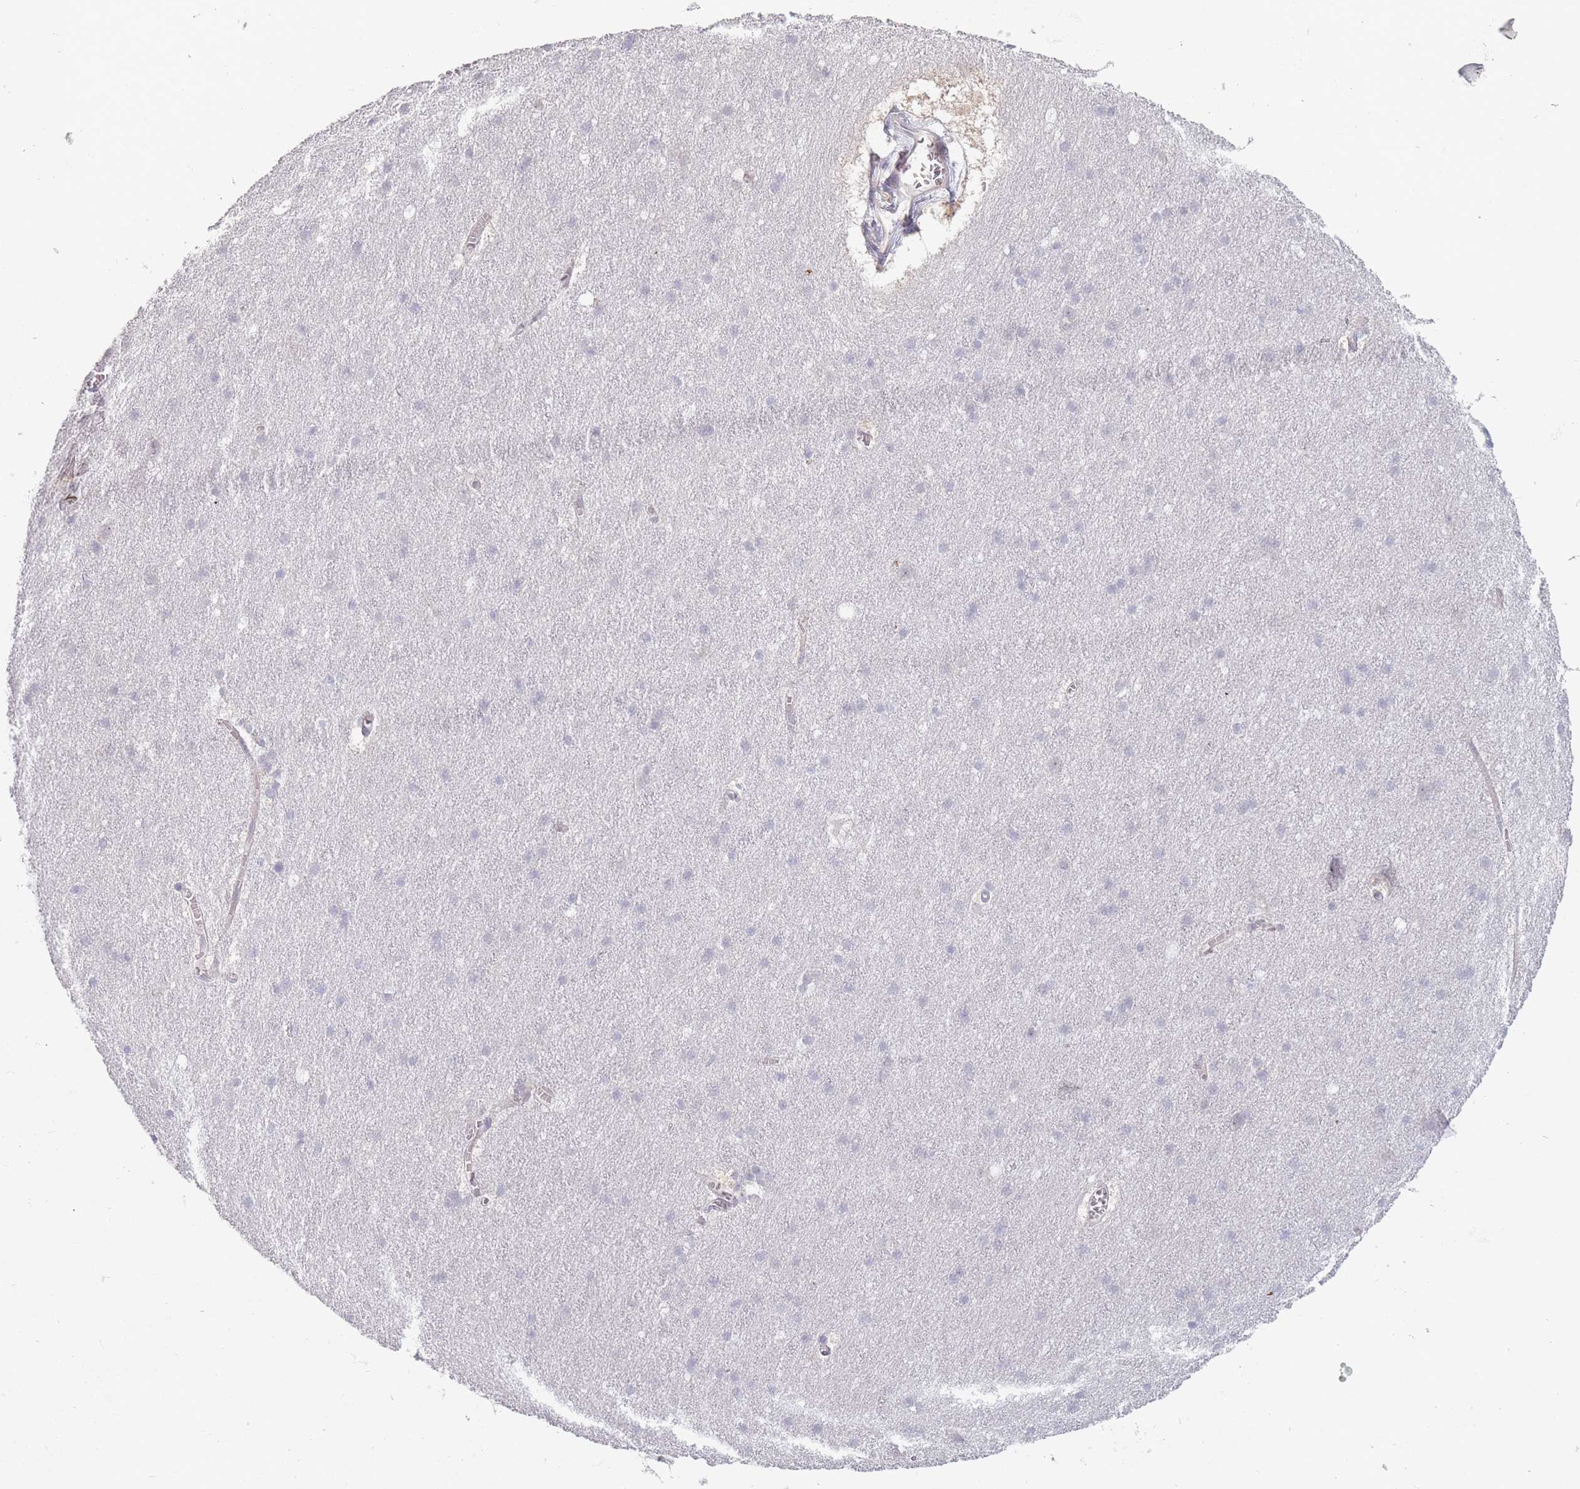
{"staining": {"intensity": "negative", "quantity": "none", "location": "none"}, "tissue": "cerebral cortex", "cell_type": "Endothelial cells", "image_type": "normal", "snomed": [{"axis": "morphology", "description": "Normal tissue, NOS"}, {"axis": "topography", "description": "Cerebral cortex"}], "caption": "The photomicrograph exhibits no significant staining in endothelial cells of cerebral cortex. Brightfield microscopy of immunohistochemistry stained with DAB (3,3'-diaminobenzidine) (brown) and hematoxylin (blue), captured at high magnification.", "gene": "ROS1", "patient": {"sex": "male", "age": 54}}